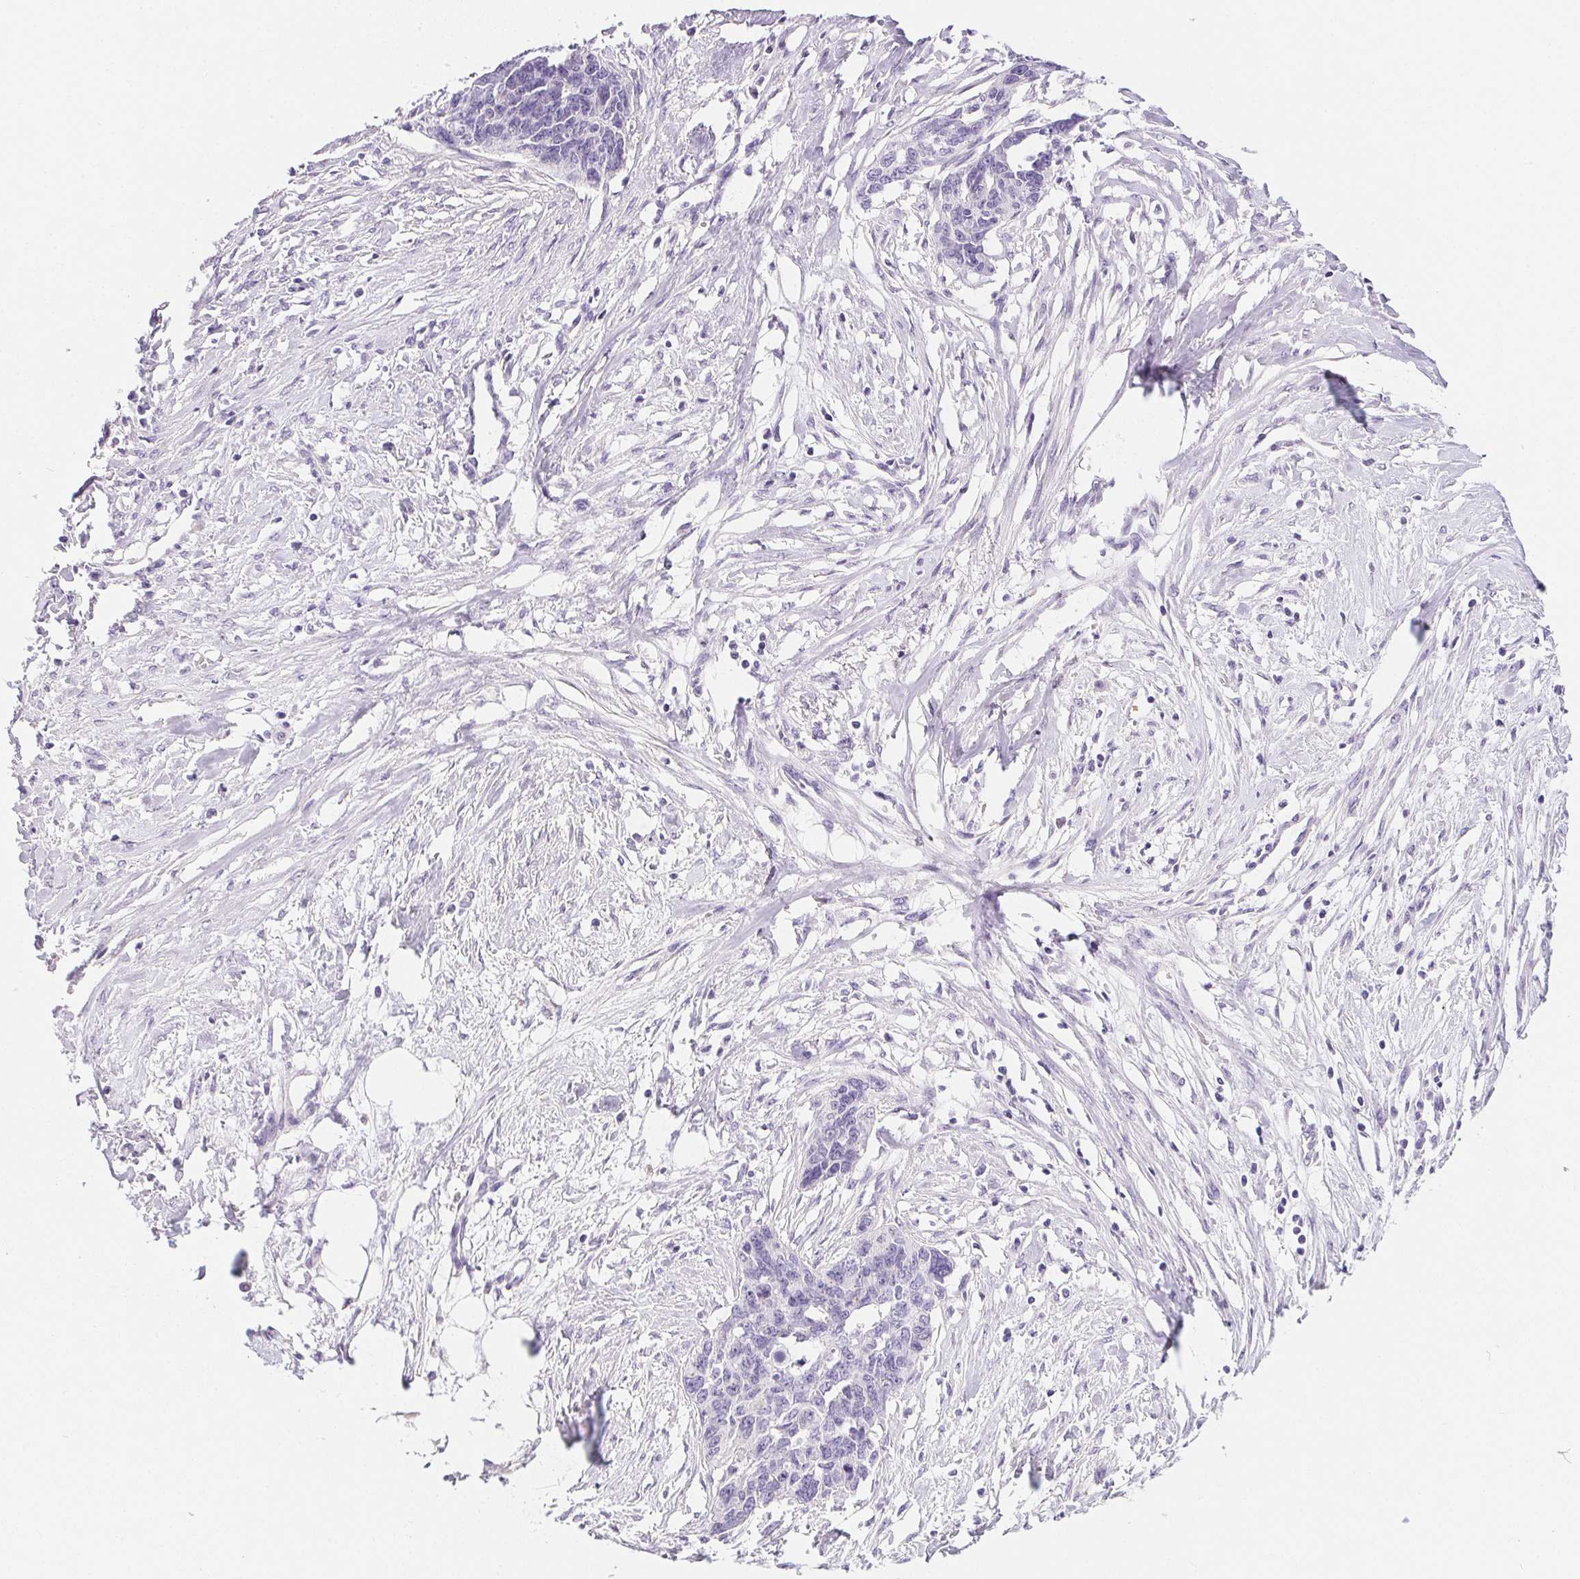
{"staining": {"intensity": "negative", "quantity": "none", "location": "none"}, "tissue": "ovarian cancer", "cell_type": "Tumor cells", "image_type": "cancer", "snomed": [{"axis": "morphology", "description": "Cystadenocarcinoma, serous, NOS"}, {"axis": "topography", "description": "Ovary"}], "caption": "Histopathology image shows no significant protein positivity in tumor cells of ovarian serous cystadenocarcinoma.", "gene": "AQP5", "patient": {"sex": "female", "age": 69}}